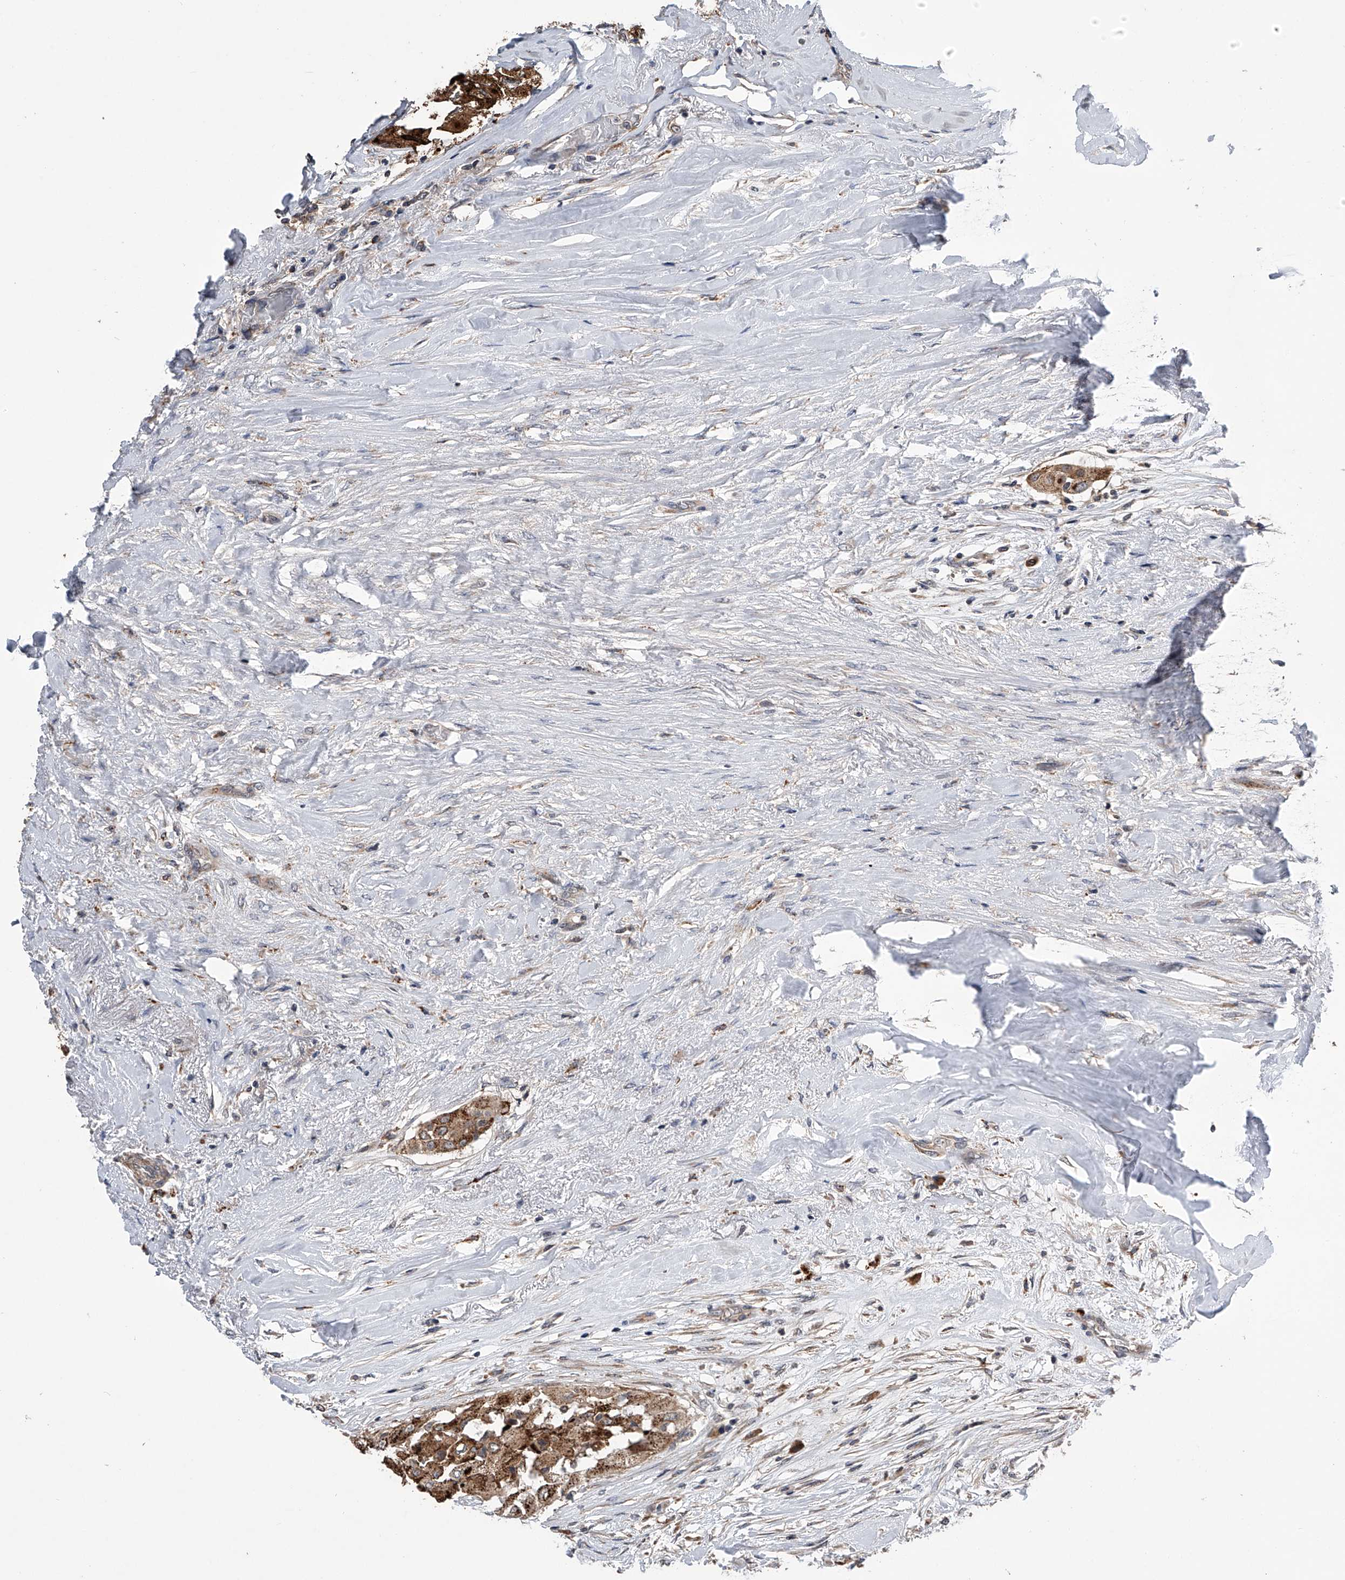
{"staining": {"intensity": "strong", "quantity": ">75%", "location": "cytoplasmic/membranous"}, "tissue": "thyroid cancer", "cell_type": "Tumor cells", "image_type": "cancer", "snomed": [{"axis": "morphology", "description": "Papillary adenocarcinoma, NOS"}, {"axis": "topography", "description": "Thyroid gland"}], "caption": "Immunohistochemistry (IHC) (DAB (3,3'-diaminobenzidine)) staining of human thyroid cancer displays strong cytoplasmic/membranous protein staining in approximately >75% of tumor cells.", "gene": "SPOCK1", "patient": {"sex": "female", "age": 59}}